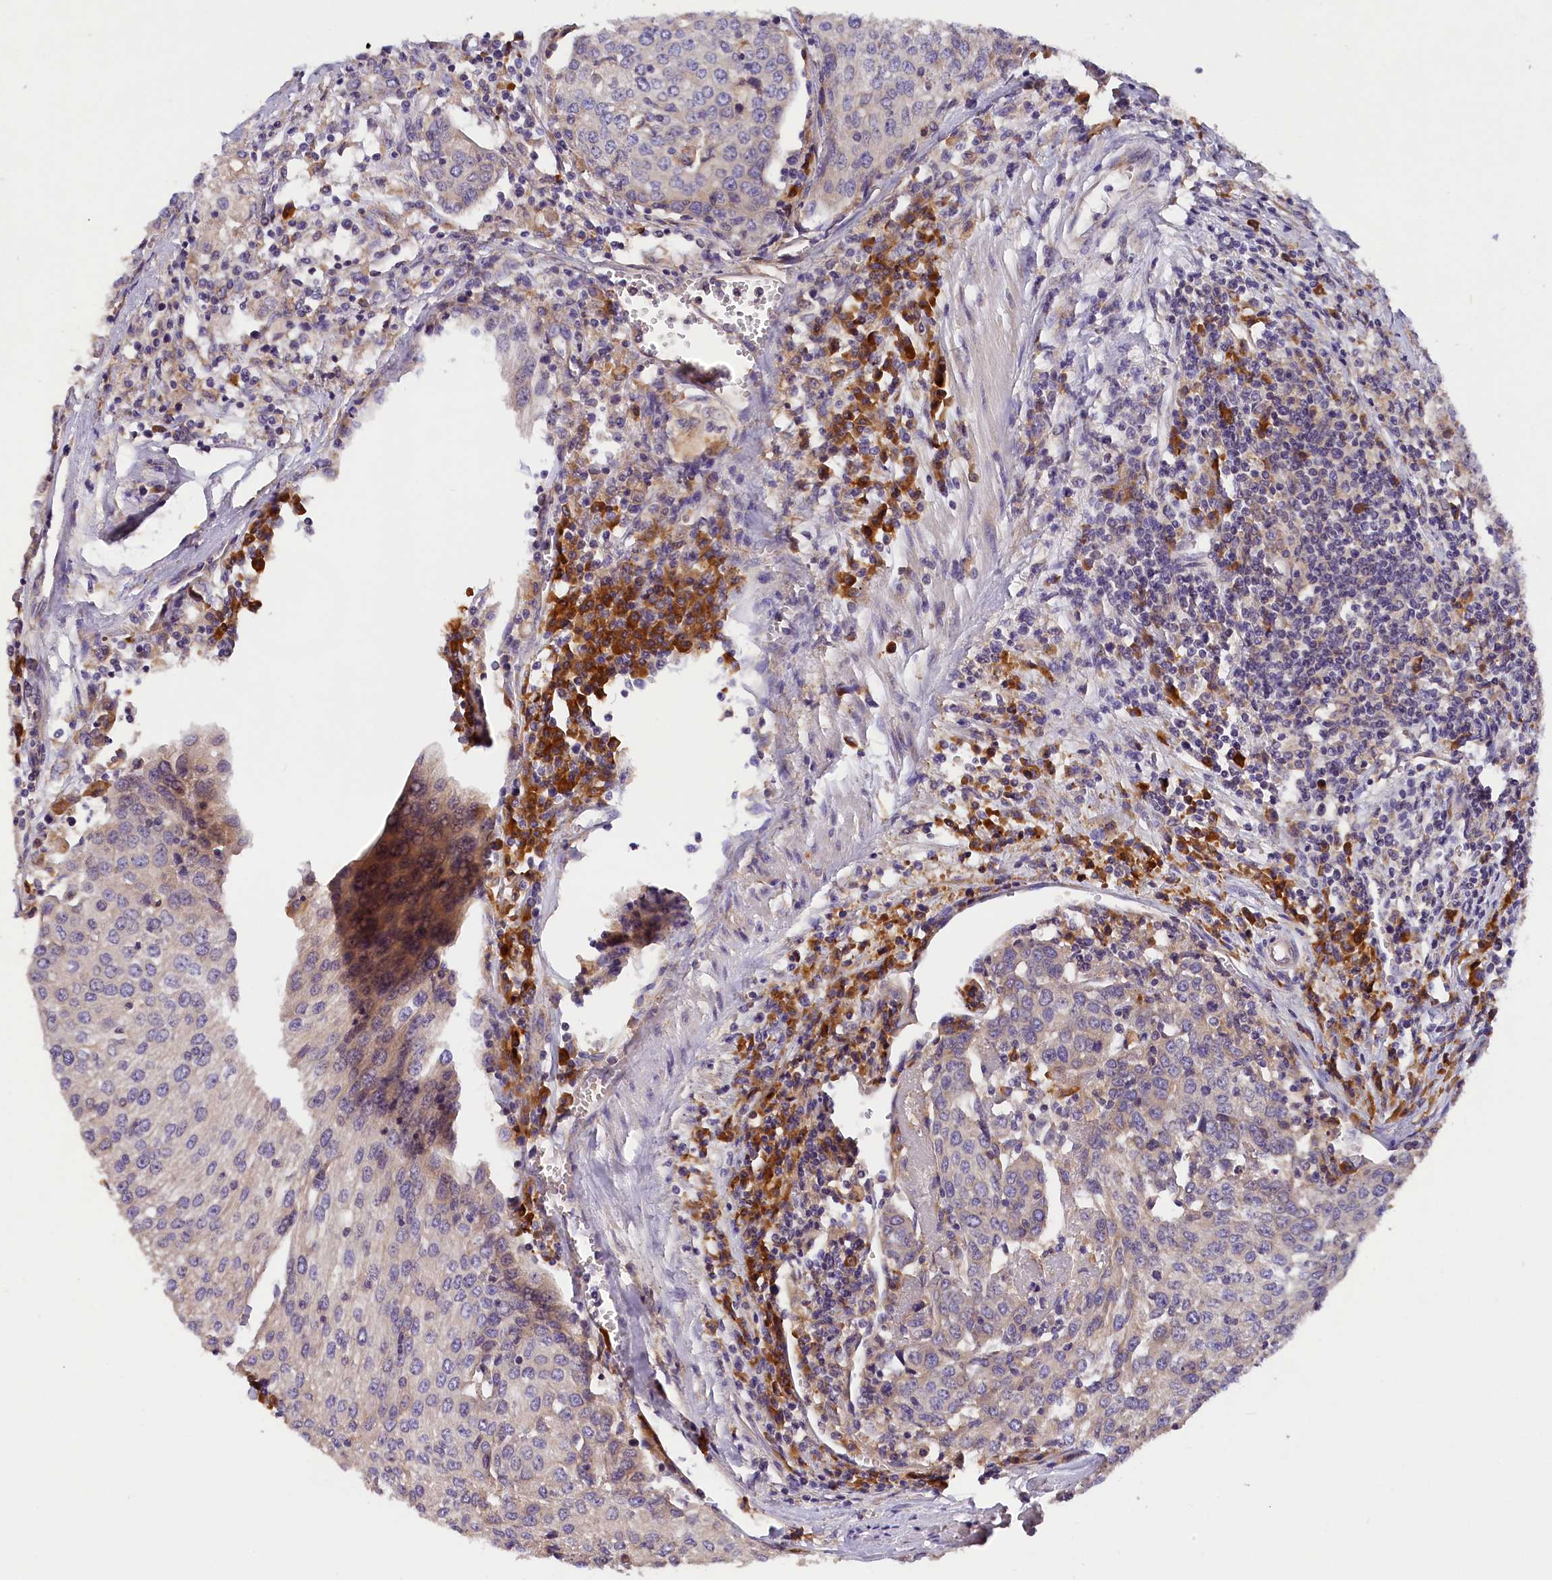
{"staining": {"intensity": "negative", "quantity": "none", "location": "none"}, "tissue": "urothelial cancer", "cell_type": "Tumor cells", "image_type": "cancer", "snomed": [{"axis": "morphology", "description": "Urothelial carcinoma, High grade"}, {"axis": "topography", "description": "Urinary bladder"}], "caption": "An IHC photomicrograph of urothelial cancer is shown. There is no staining in tumor cells of urothelial cancer. The staining is performed using DAB (3,3'-diaminobenzidine) brown chromogen with nuclei counter-stained in using hematoxylin.", "gene": "ST7L", "patient": {"sex": "female", "age": 85}}